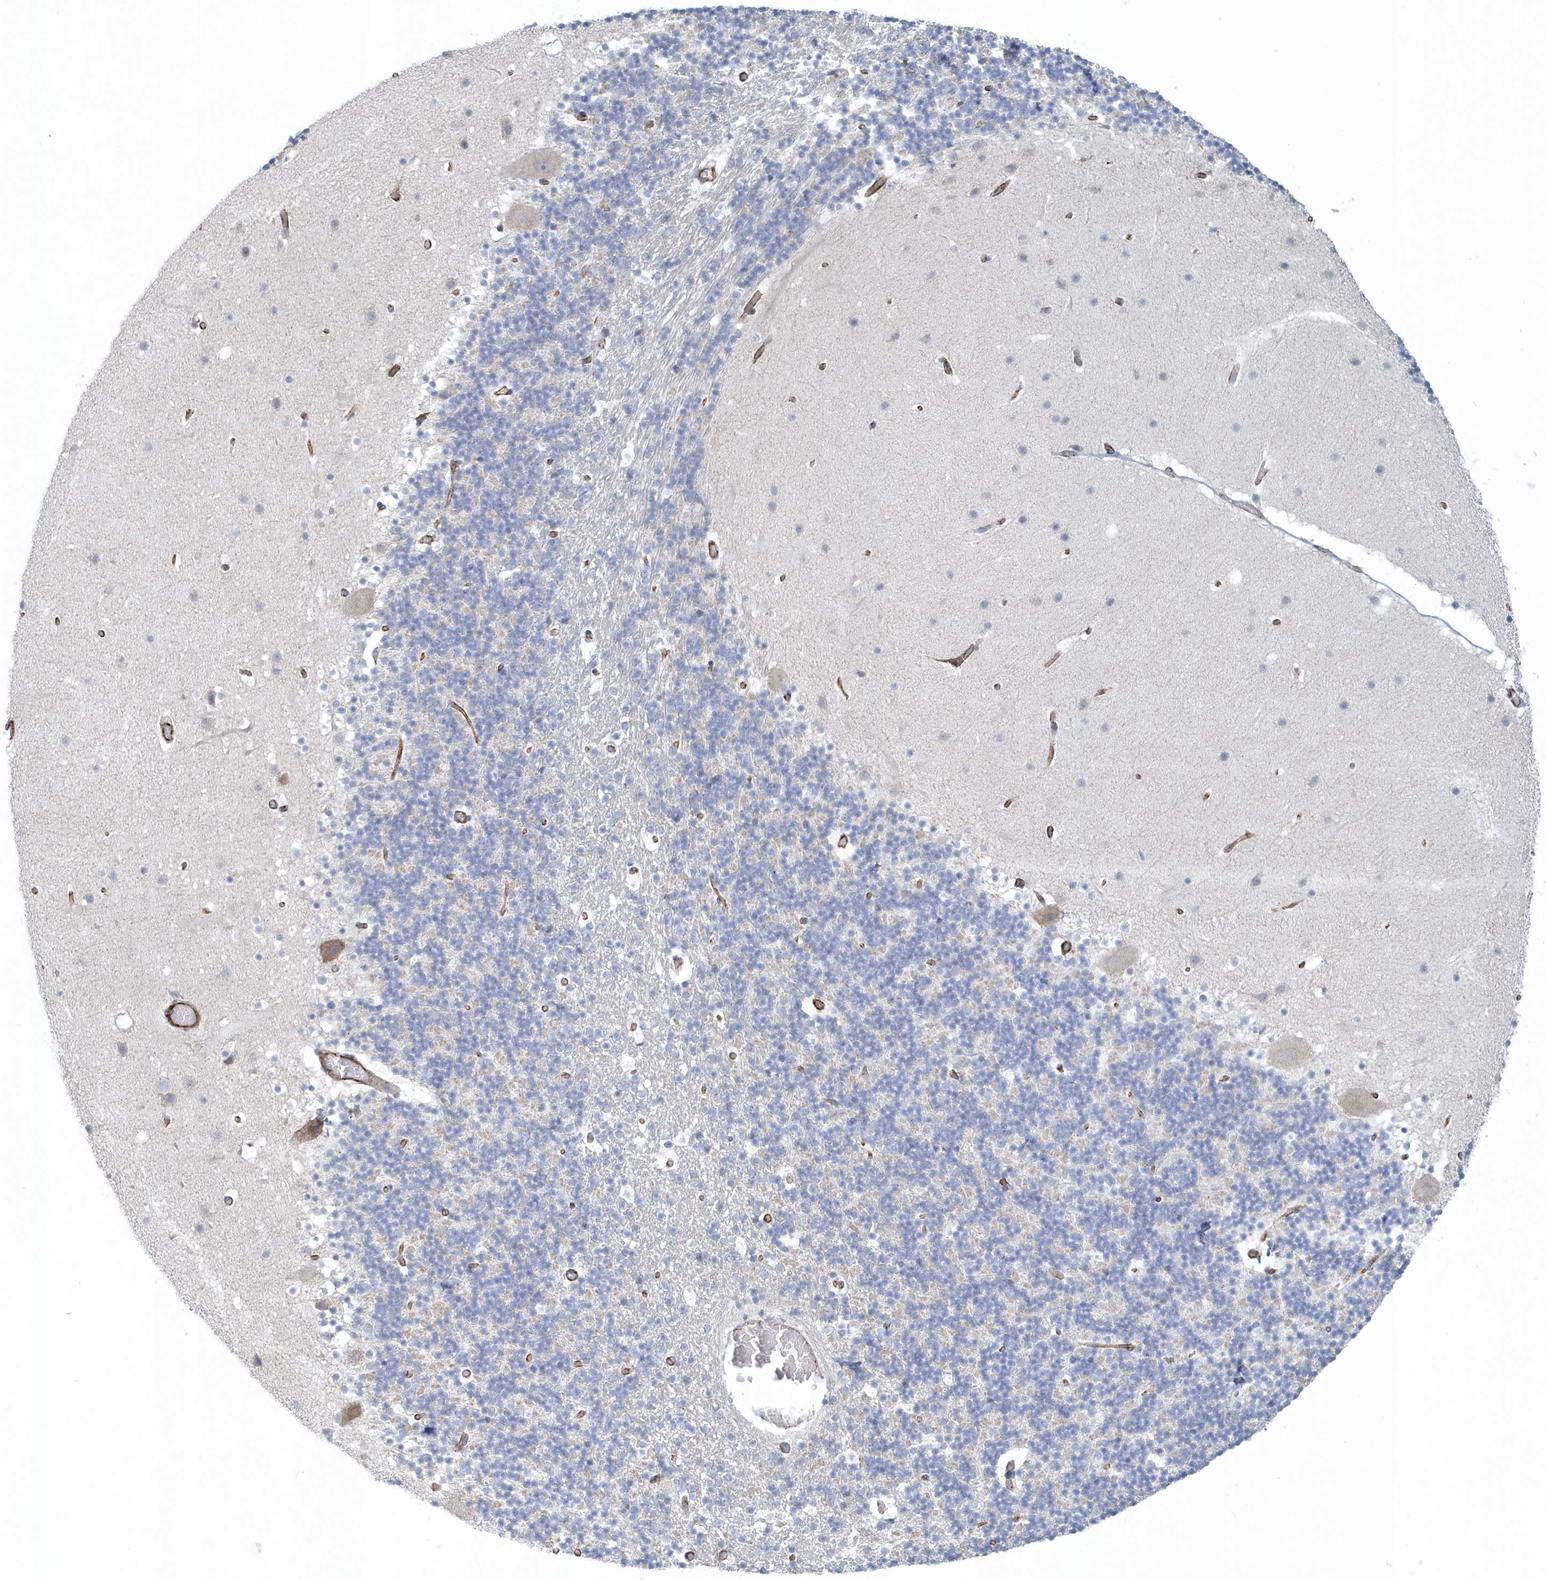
{"staining": {"intensity": "negative", "quantity": "none", "location": "none"}, "tissue": "cerebellum", "cell_type": "Cells in granular layer", "image_type": "normal", "snomed": [{"axis": "morphology", "description": "Normal tissue, NOS"}, {"axis": "topography", "description": "Cerebellum"}], "caption": "There is no significant staining in cells in granular layer of cerebellum. (DAB (3,3'-diaminobenzidine) immunohistochemistry, high magnification).", "gene": "GPR152", "patient": {"sex": "male", "age": 57}}